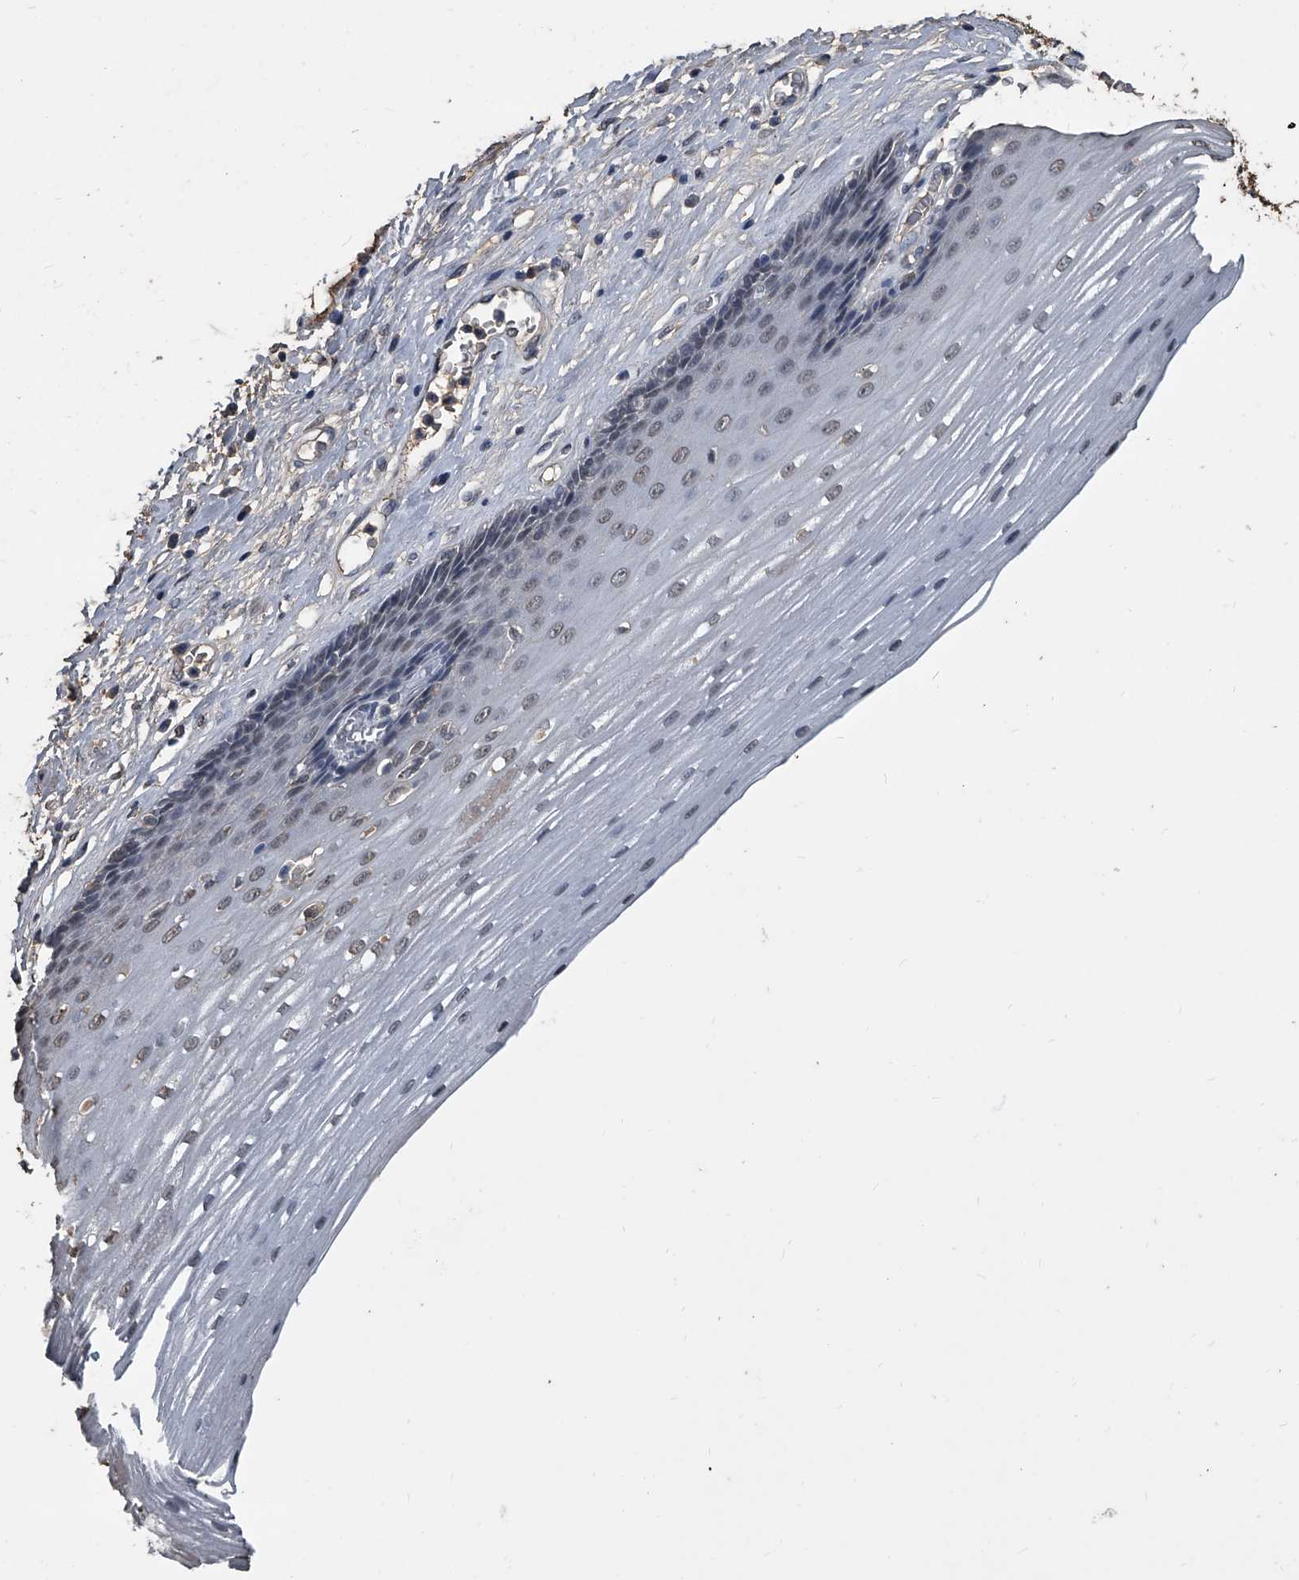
{"staining": {"intensity": "weak", "quantity": "25%-75%", "location": "nuclear"}, "tissue": "esophagus", "cell_type": "Squamous epithelial cells", "image_type": "normal", "snomed": [{"axis": "morphology", "description": "Normal tissue, NOS"}, {"axis": "topography", "description": "Esophagus"}], "caption": "High-power microscopy captured an immunohistochemistry micrograph of unremarkable esophagus, revealing weak nuclear expression in approximately 25%-75% of squamous epithelial cells.", "gene": "MATR3", "patient": {"sex": "male", "age": 62}}